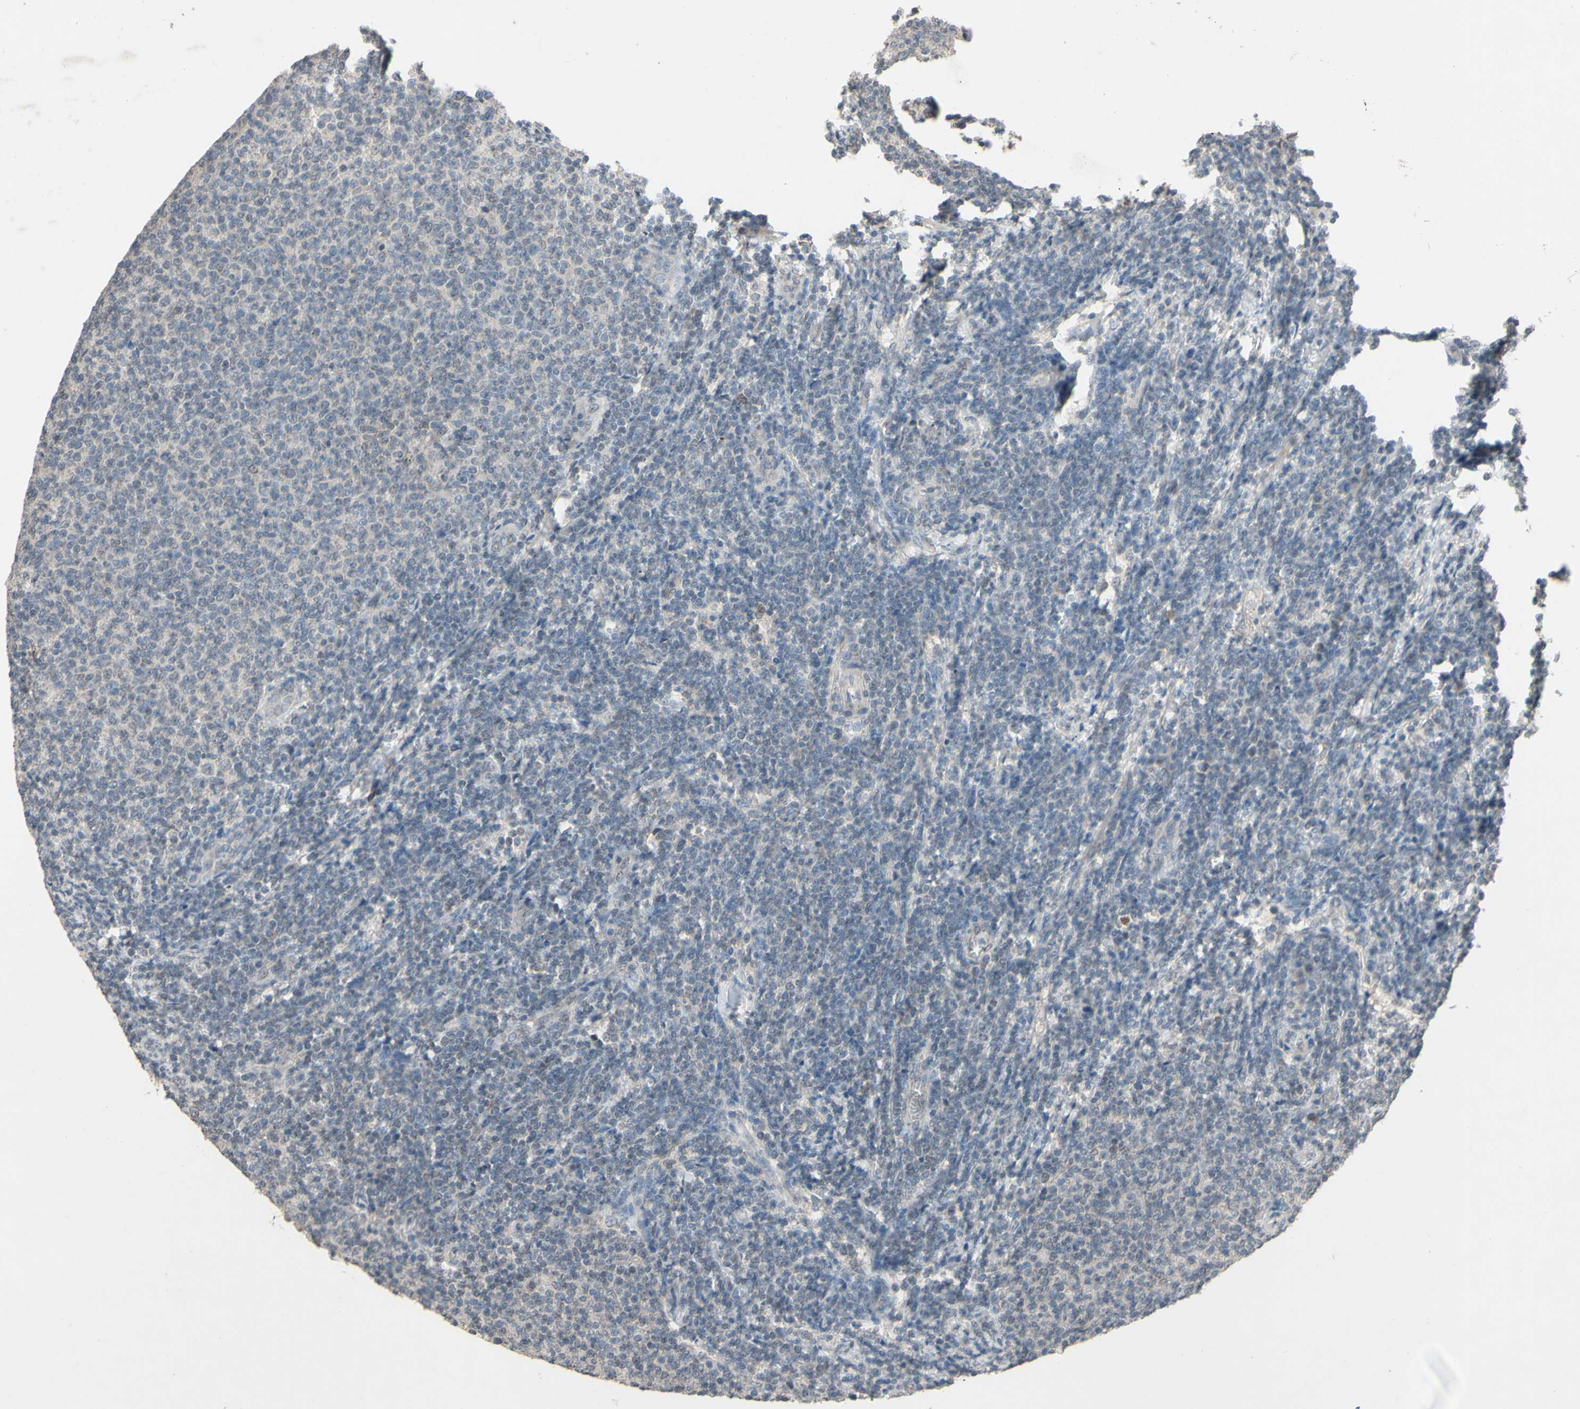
{"staining": {"intensity": "negative", "quantity": "none", "location": "none"}, "tissue": "lymphoma", "cell_type": "Tumor cells", "image_type": "cancer", "snomed": [{"axis": "morphology", "description": "Malignant lymphoma, non-Hodgkin's type, Low grade"}, {"axis": "topography", "description": "Lymph node"}], "caption": "A histopathology image of low-grade malignant lymphoma, non-Hodgkin's type stained for a protein displays no brown staining in tumor cells.", "gene": "CDCP1", "patient": {"sex": "male", "age": 66}}